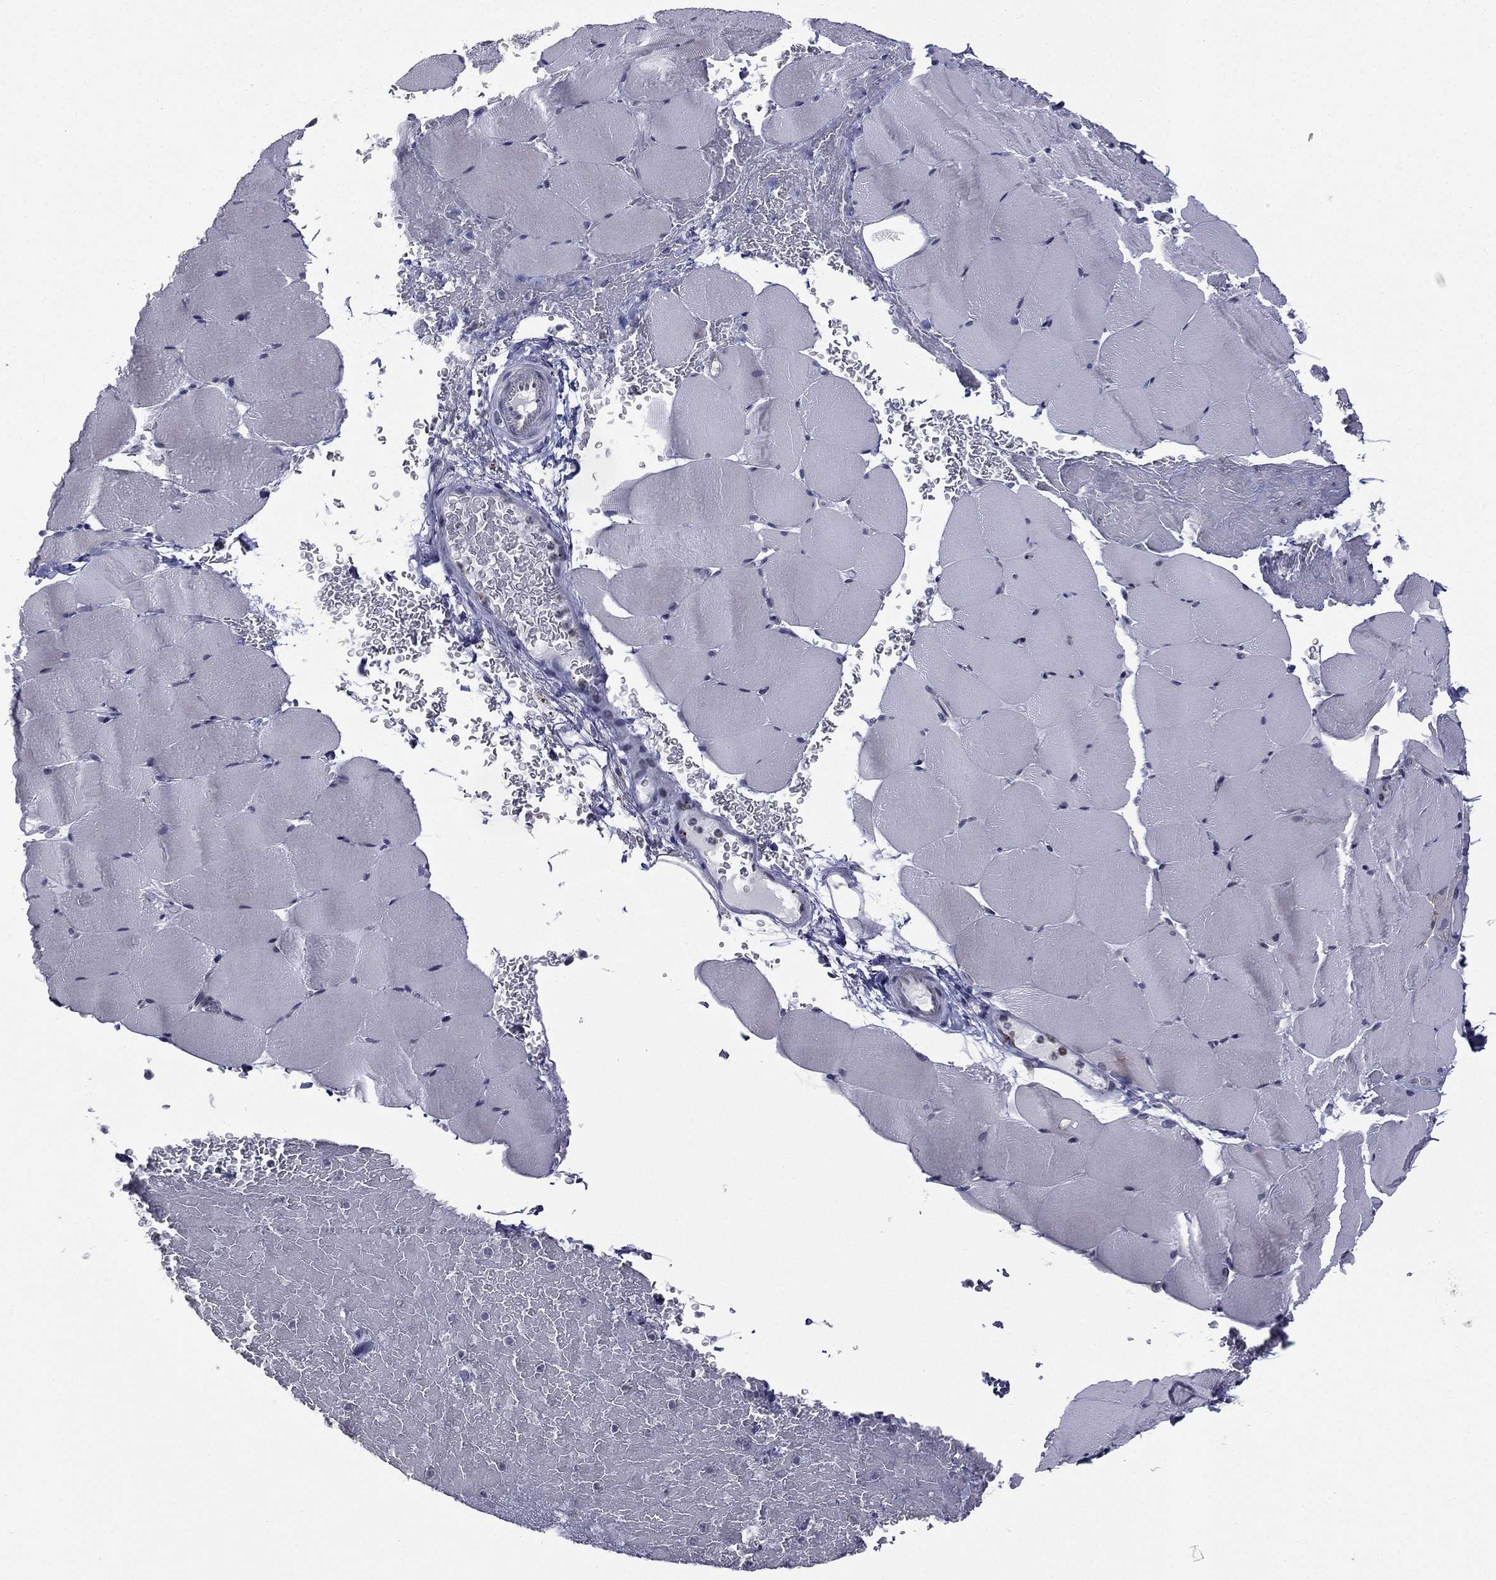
{"staining": {"intensity": "negative", "quantity": "none", "location": "none"}, "tissue": "skeletal muscle", "cell_type": "Myocytes", "image_type": "normal", "snomed": [{"axis": "morphology", "description": "Normal tissue, NOS"}, {"axis": "topography", "description": "Skeletal muscle"}], "caption": "Myocytes show no significant expression in benign skeletal muscle.", "gene": "ACTRT2", "patient": {"sex": "female", "age": 37}}